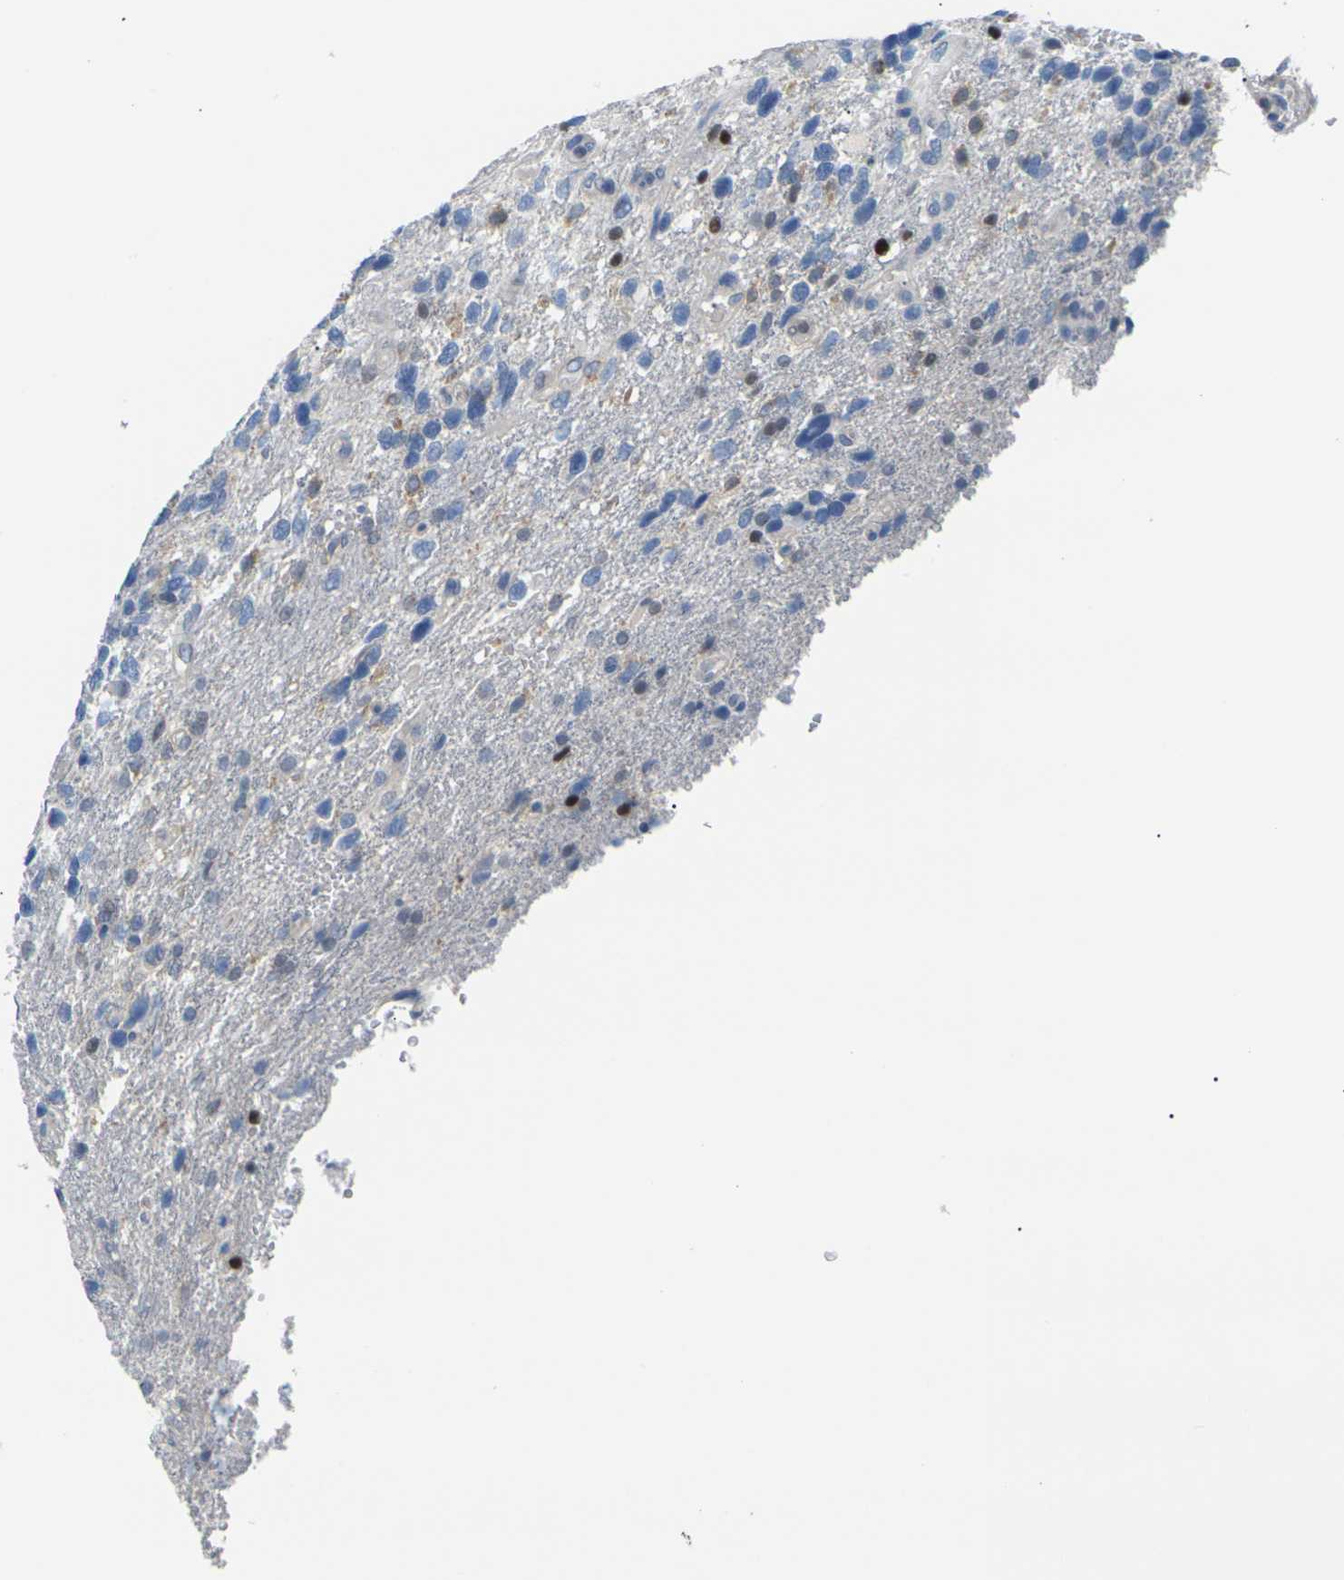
{"staining": {"intensity": "strong", "quantity": "<25%", "location": "nuclear"}, "tissue": "glioma", "cell_type": "Tumor cells", "image_type": "cancer", "snomed": [{"axis": "morphology", "description": "Glioma, malignant, High grade"}, {"axis": "topography", "description": "Brain"}], "caption": "Protein expression by immunohistochemistry (IHC) exhibits strong nuclear positivity in approximately <25% of tumor cells in malignant glioma (high-grade).", "gene": "RPS6KA3", "patient": {"sex": "female", "age": 58}}